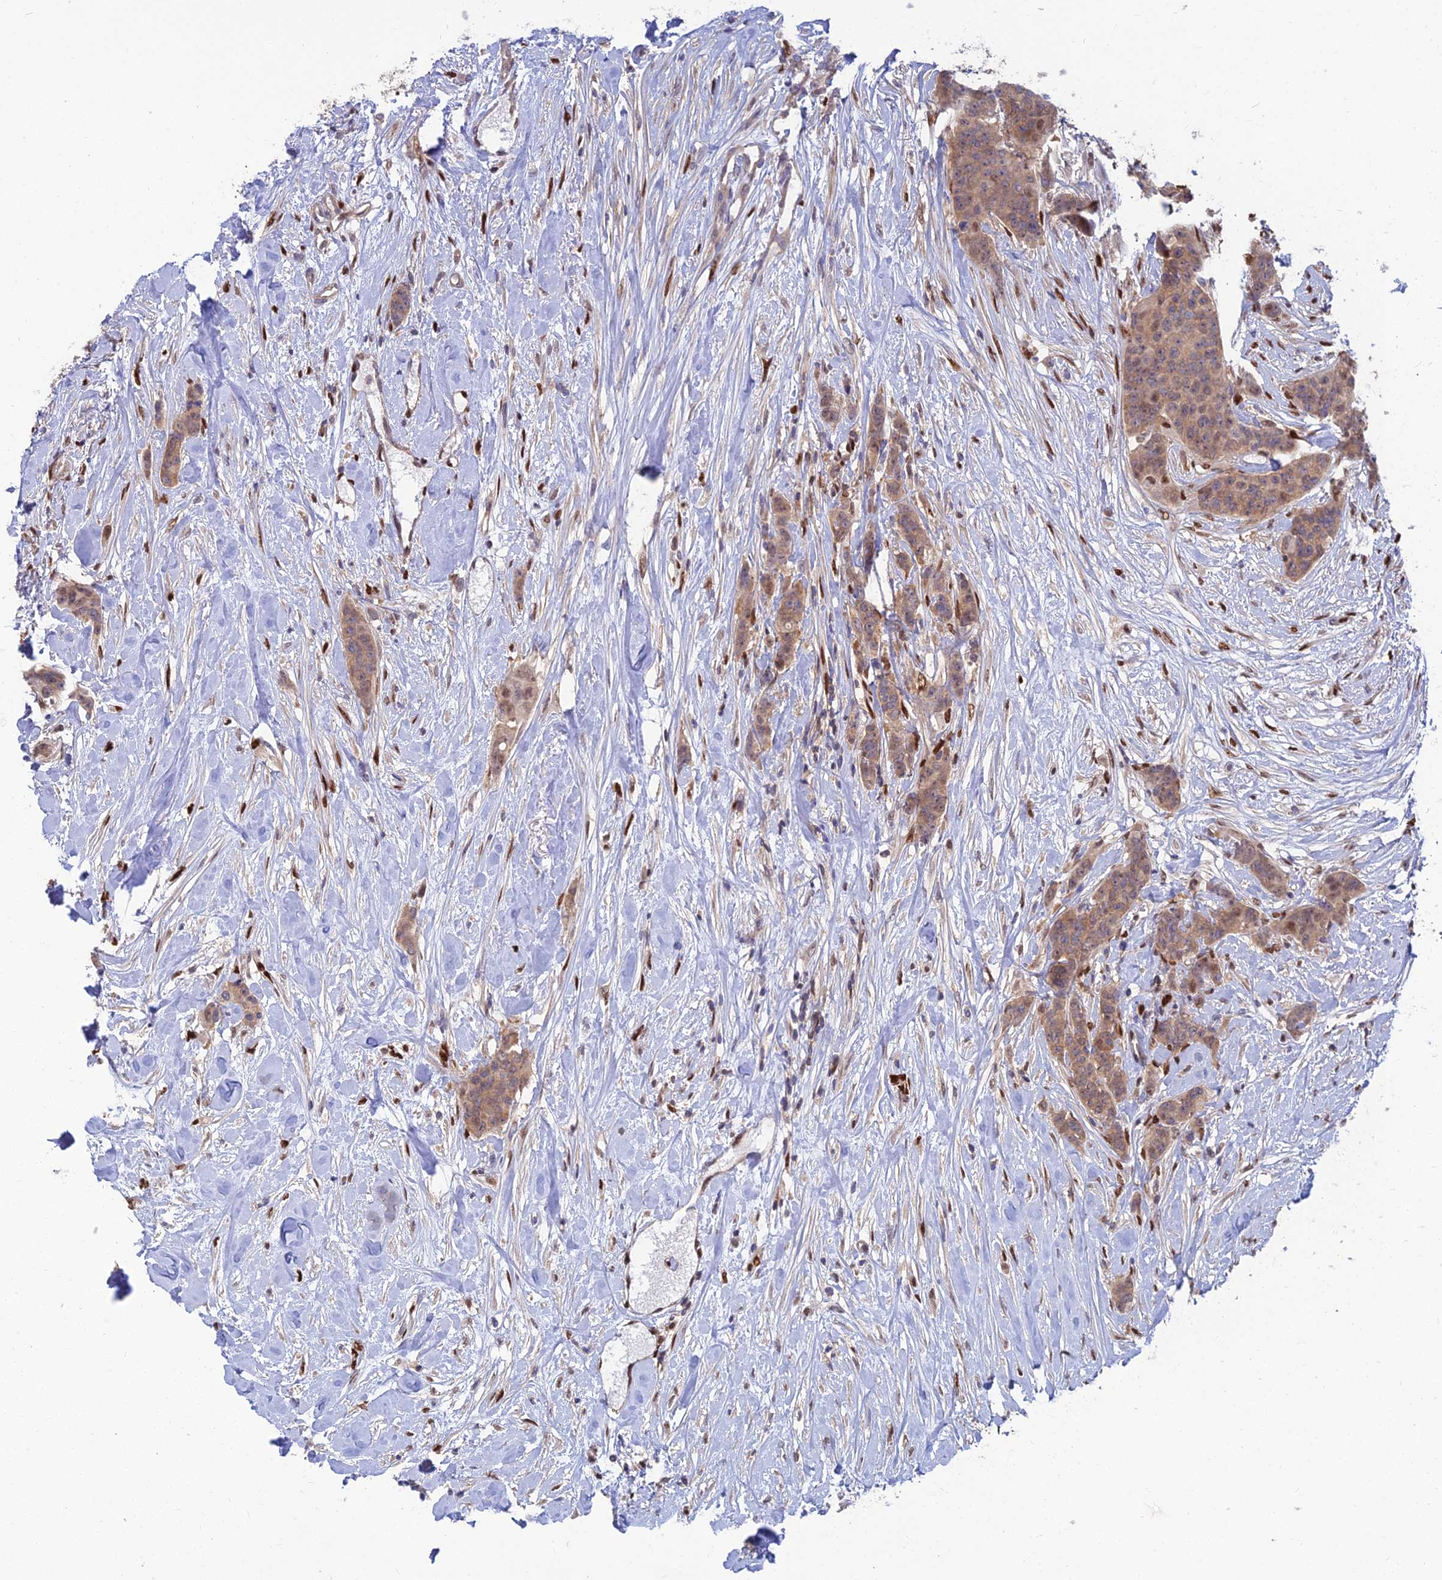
{"staining": {"intensity": "moderate", "quantity": ">75%", "location": "cytoplasmic/membranous"}, "tissue": "breast cancer", "cell_type": "Tumor cells", "image_type": "cancer", "snomed": [{"axis": "morphology", "description": "Duct carcinoma"}, {"axis": "topography", "description": "Breast"}], "caption": "This micrograph shows IHC staining of human breast infiltrating ductal carcinoma, with medium moderate cytoplasmic/membranous expression in approximately >75% of tumor cells.", "gene": "DNPEP", "patient": {"sex": "female", "age": 40}}